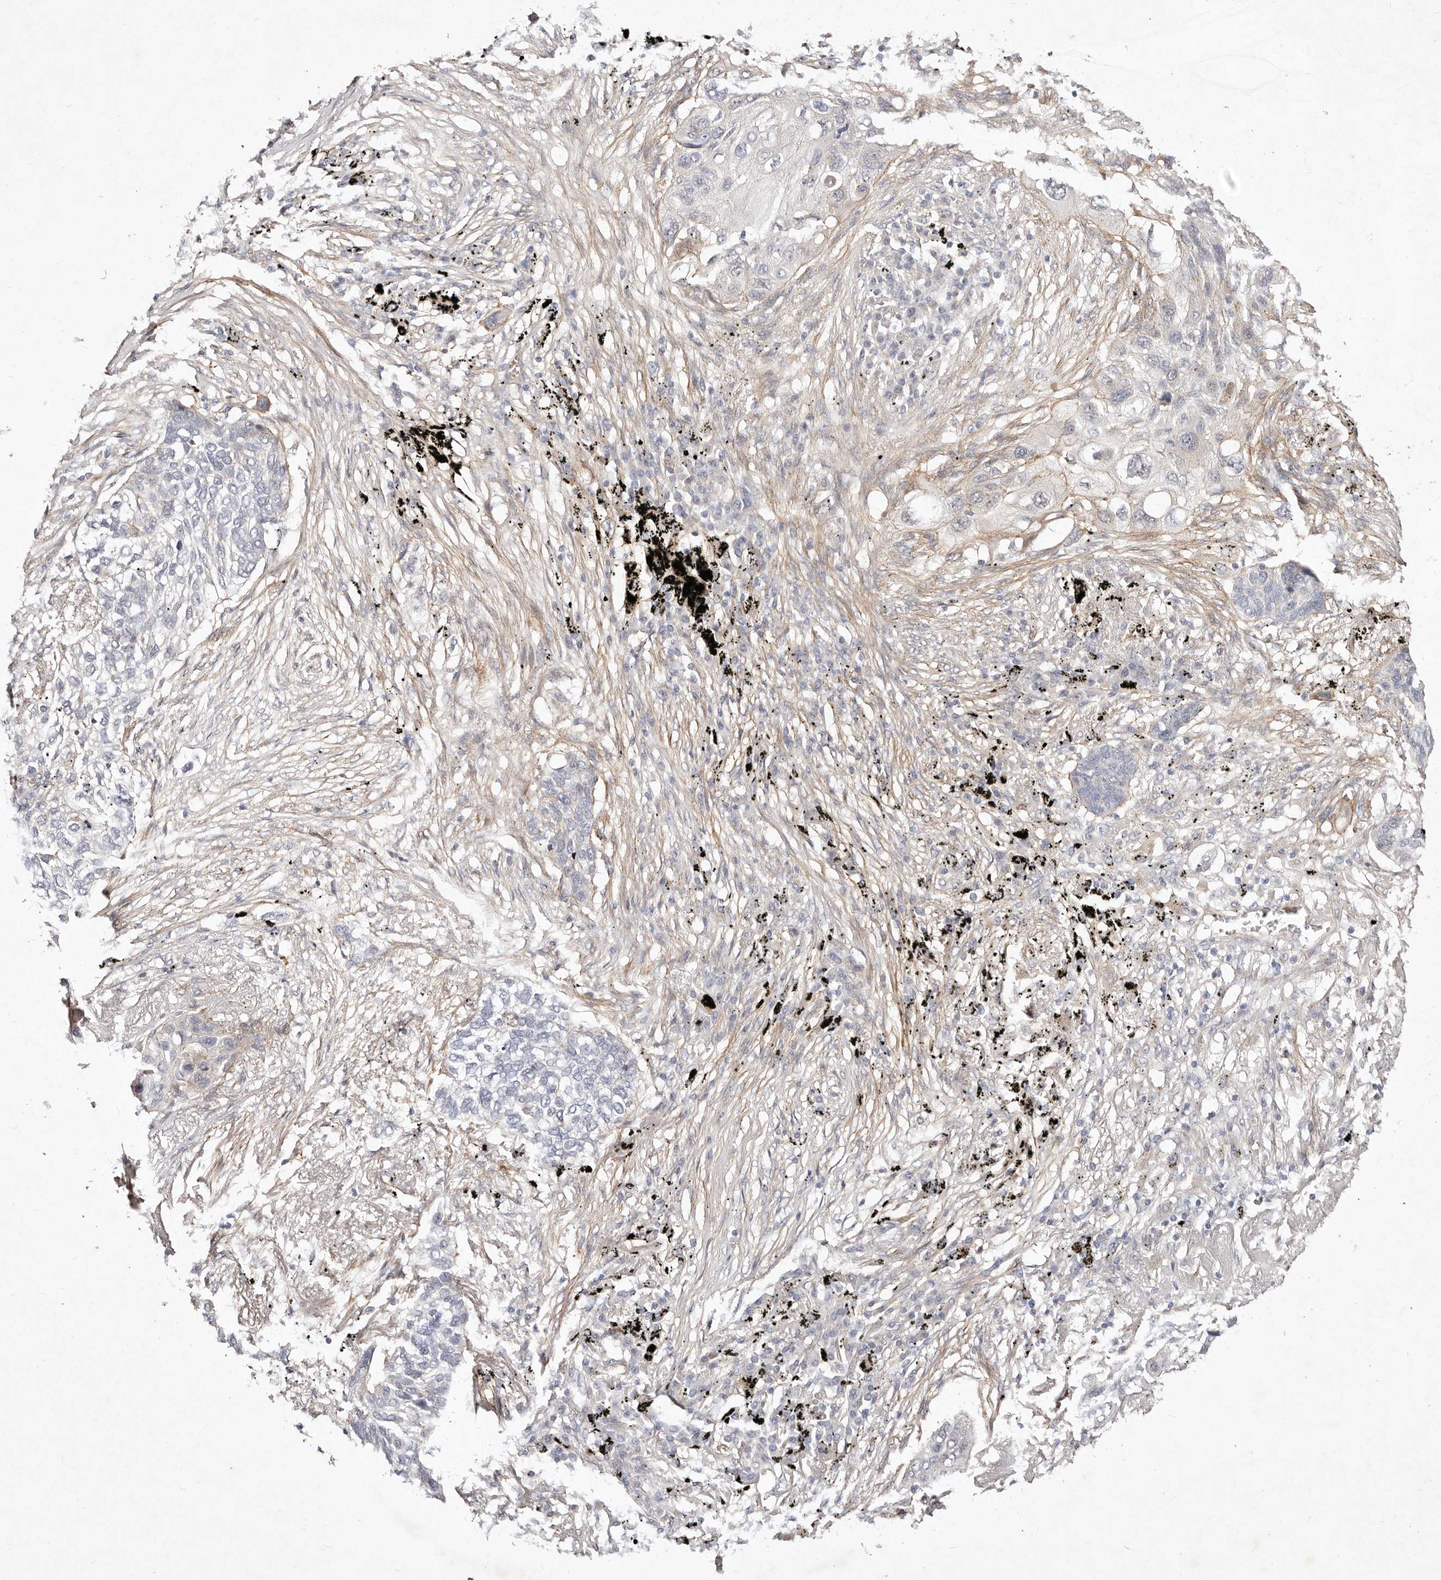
{"staining": {"intensity": "negative", "quantity": "none", "location": "none"}, "tissue": "lung cancer", "cell_type": "Tumor cells", "image_type": "cancer", "snomed": [{"axis": "morphology", "description": "Squamous cell carcinoma, NOS"}, {"axis": "topography", "description": "Lung"}], "caption": "A high-resolution photomicrograph shows IHC staining of lung cancer (squamous cell carcinoma), which displays no significant expression in tumor cells. (Stains: DAB IHC with hematoxylin counter stain, Microscopy: brightfield microscopy at high magnification).", "gene": "MTMR11", "patient": {"sex": "female", "age": 63}}